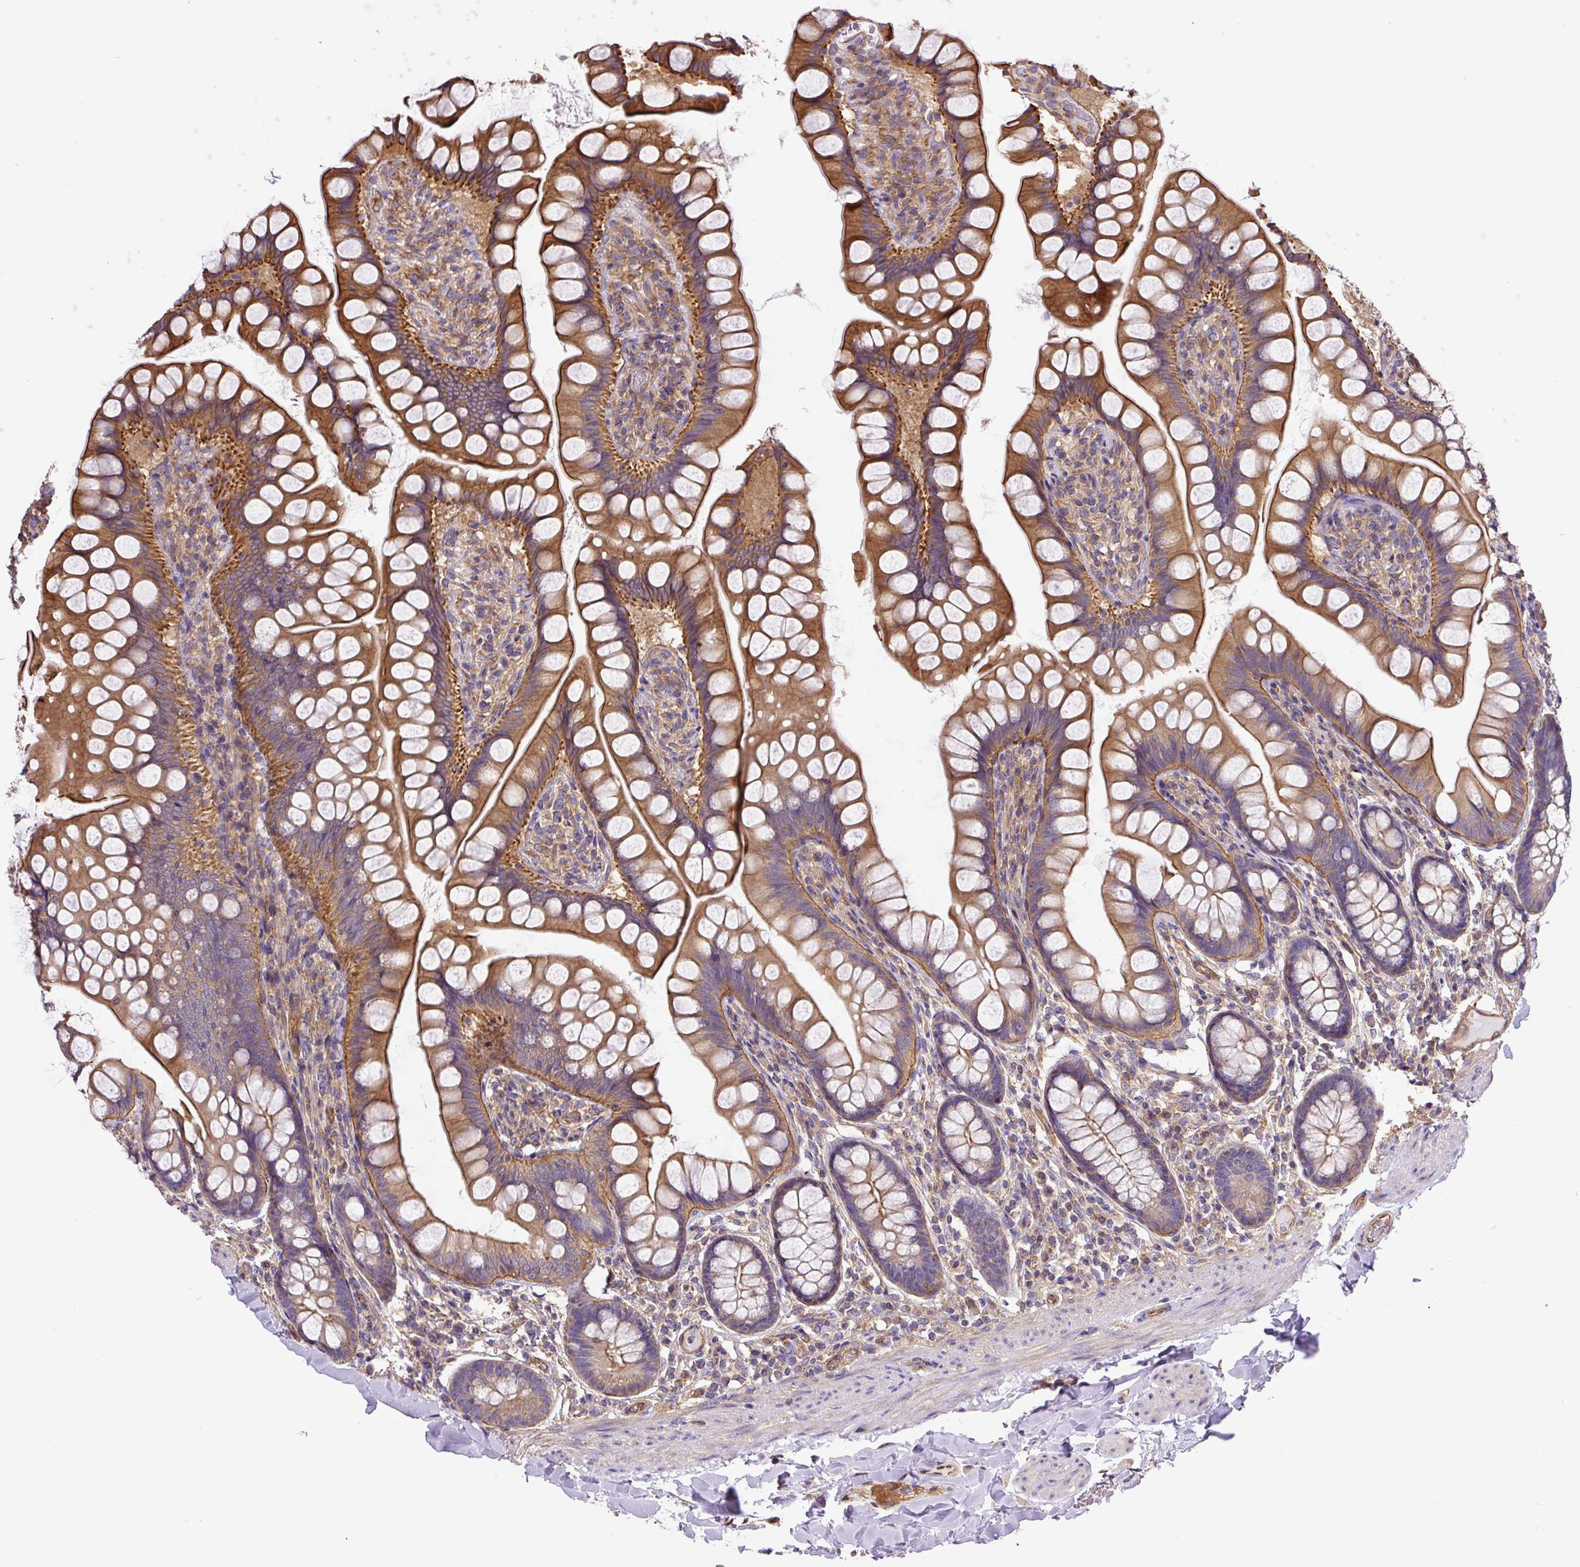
{"staining": {"intensity": "moderate", "quantity": "25%-75%", "location": "cytoplasmic/membranous"}, "tissue": "small intestine", "cell_type": "Glandular cells", "image_type": "normal", "snomed": [{"axis": "morphology", "description": "Normal tissue, NOS"}, {"axis": "topography", "description": "Small intestine"}], "caption": "Glandular cells reveal medium levels of moderate cytoplasmic/membranous staining in about 25%-75% of cells in benign human small intestine.", "gene": "DCTN1", "patient": {"sex": "male", "age": 70}}